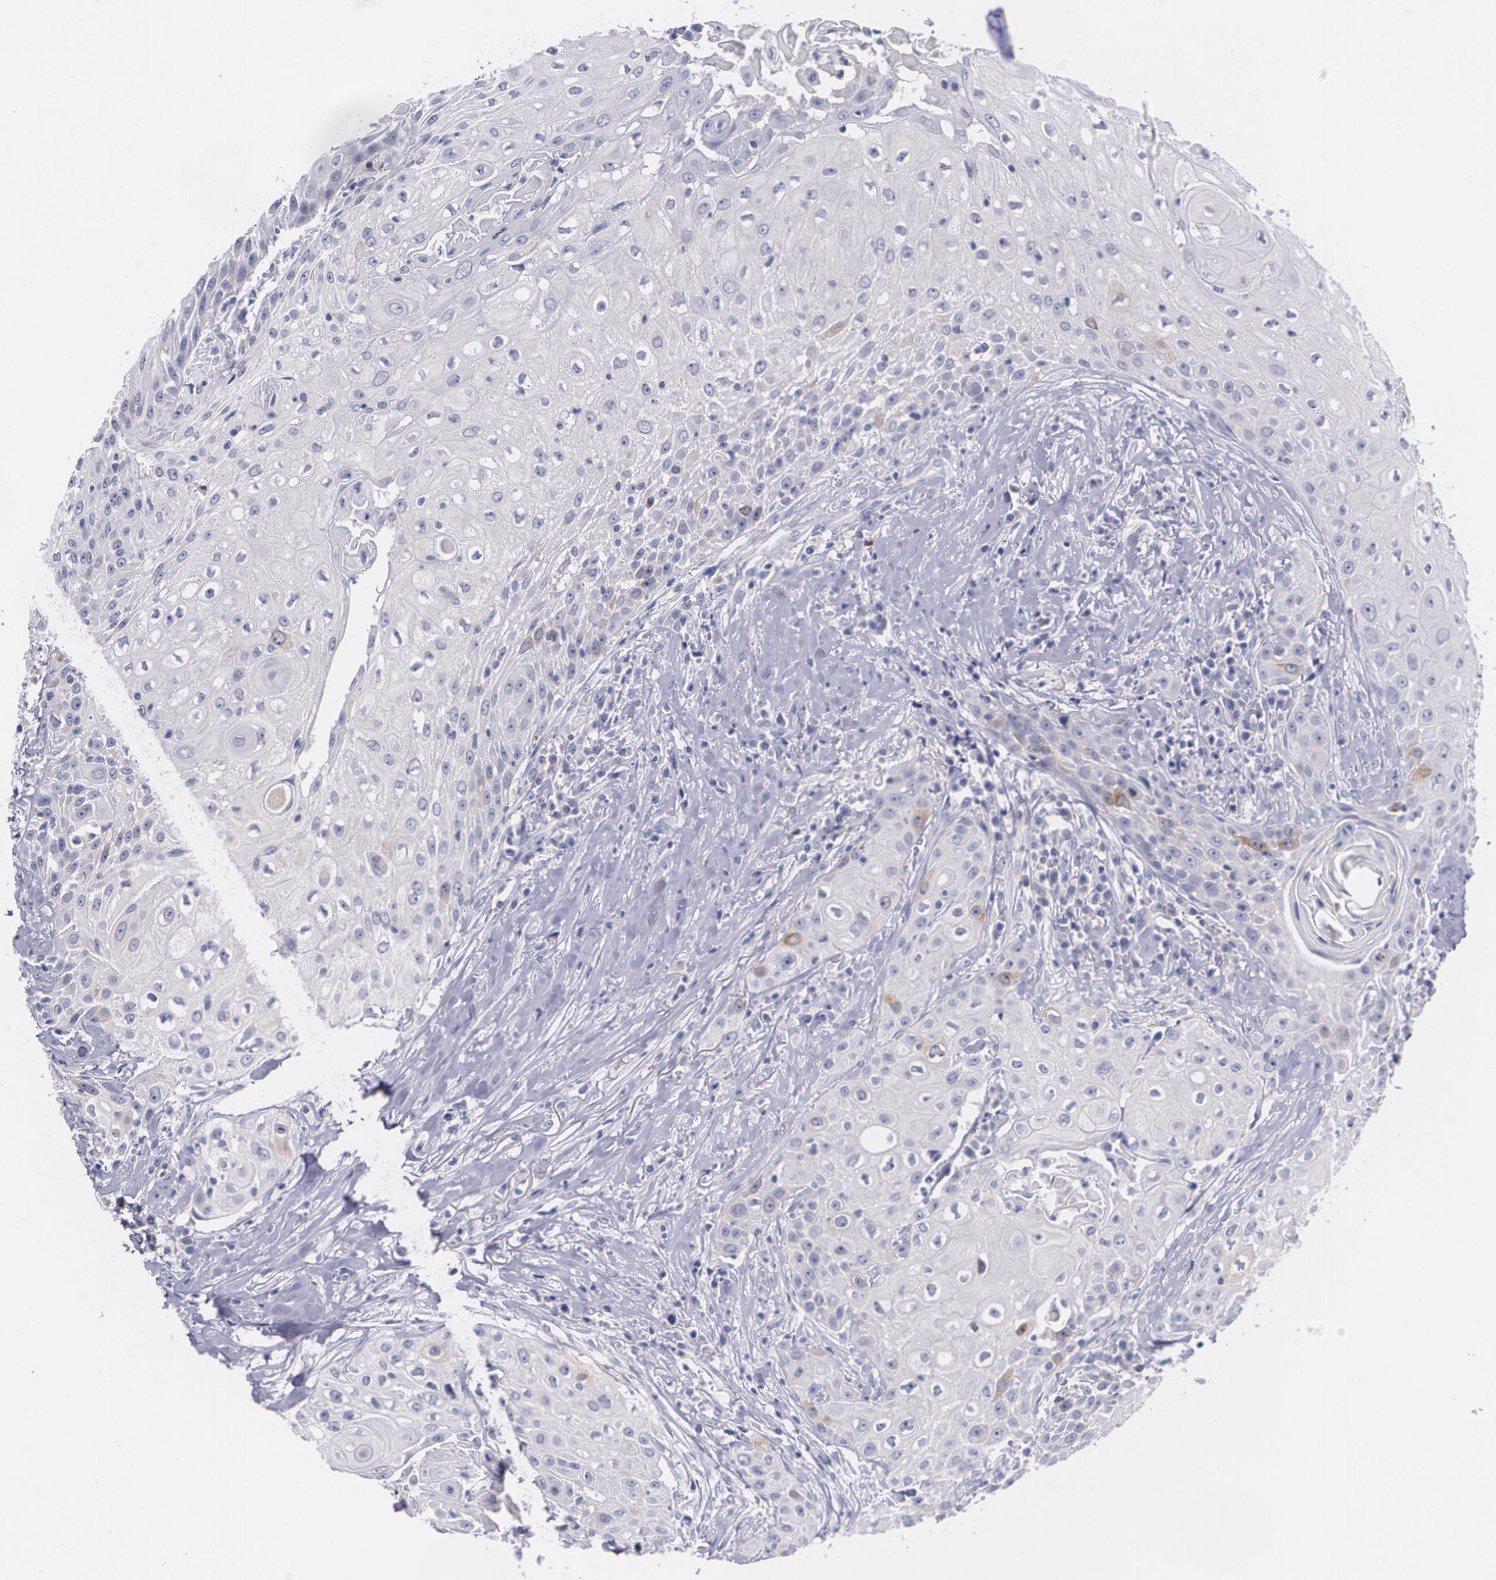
{"staining": {"intensity": "moderate", "quantity": "<25%", "location": "cytoplasmic/membranous"}, "tissue": "head and neck cancer", "cell_type": "Tumor cells", "image_type": "cancer", "snomed": [{"axis": "morphology", "description": "Squamous cell carcinoma, NOS"}, {"axis": "topography", "description": "Oral tissue"}, {"axis": "topography", "description": "Head-Neck"}], "caption": "Protein staining of head and neck cancer tissue displays moderate cytoplasmic/membranous expression in about <25% of tumor cells.", "gene": "HMMR", "patient": {"sex": "female", "age": 82}}